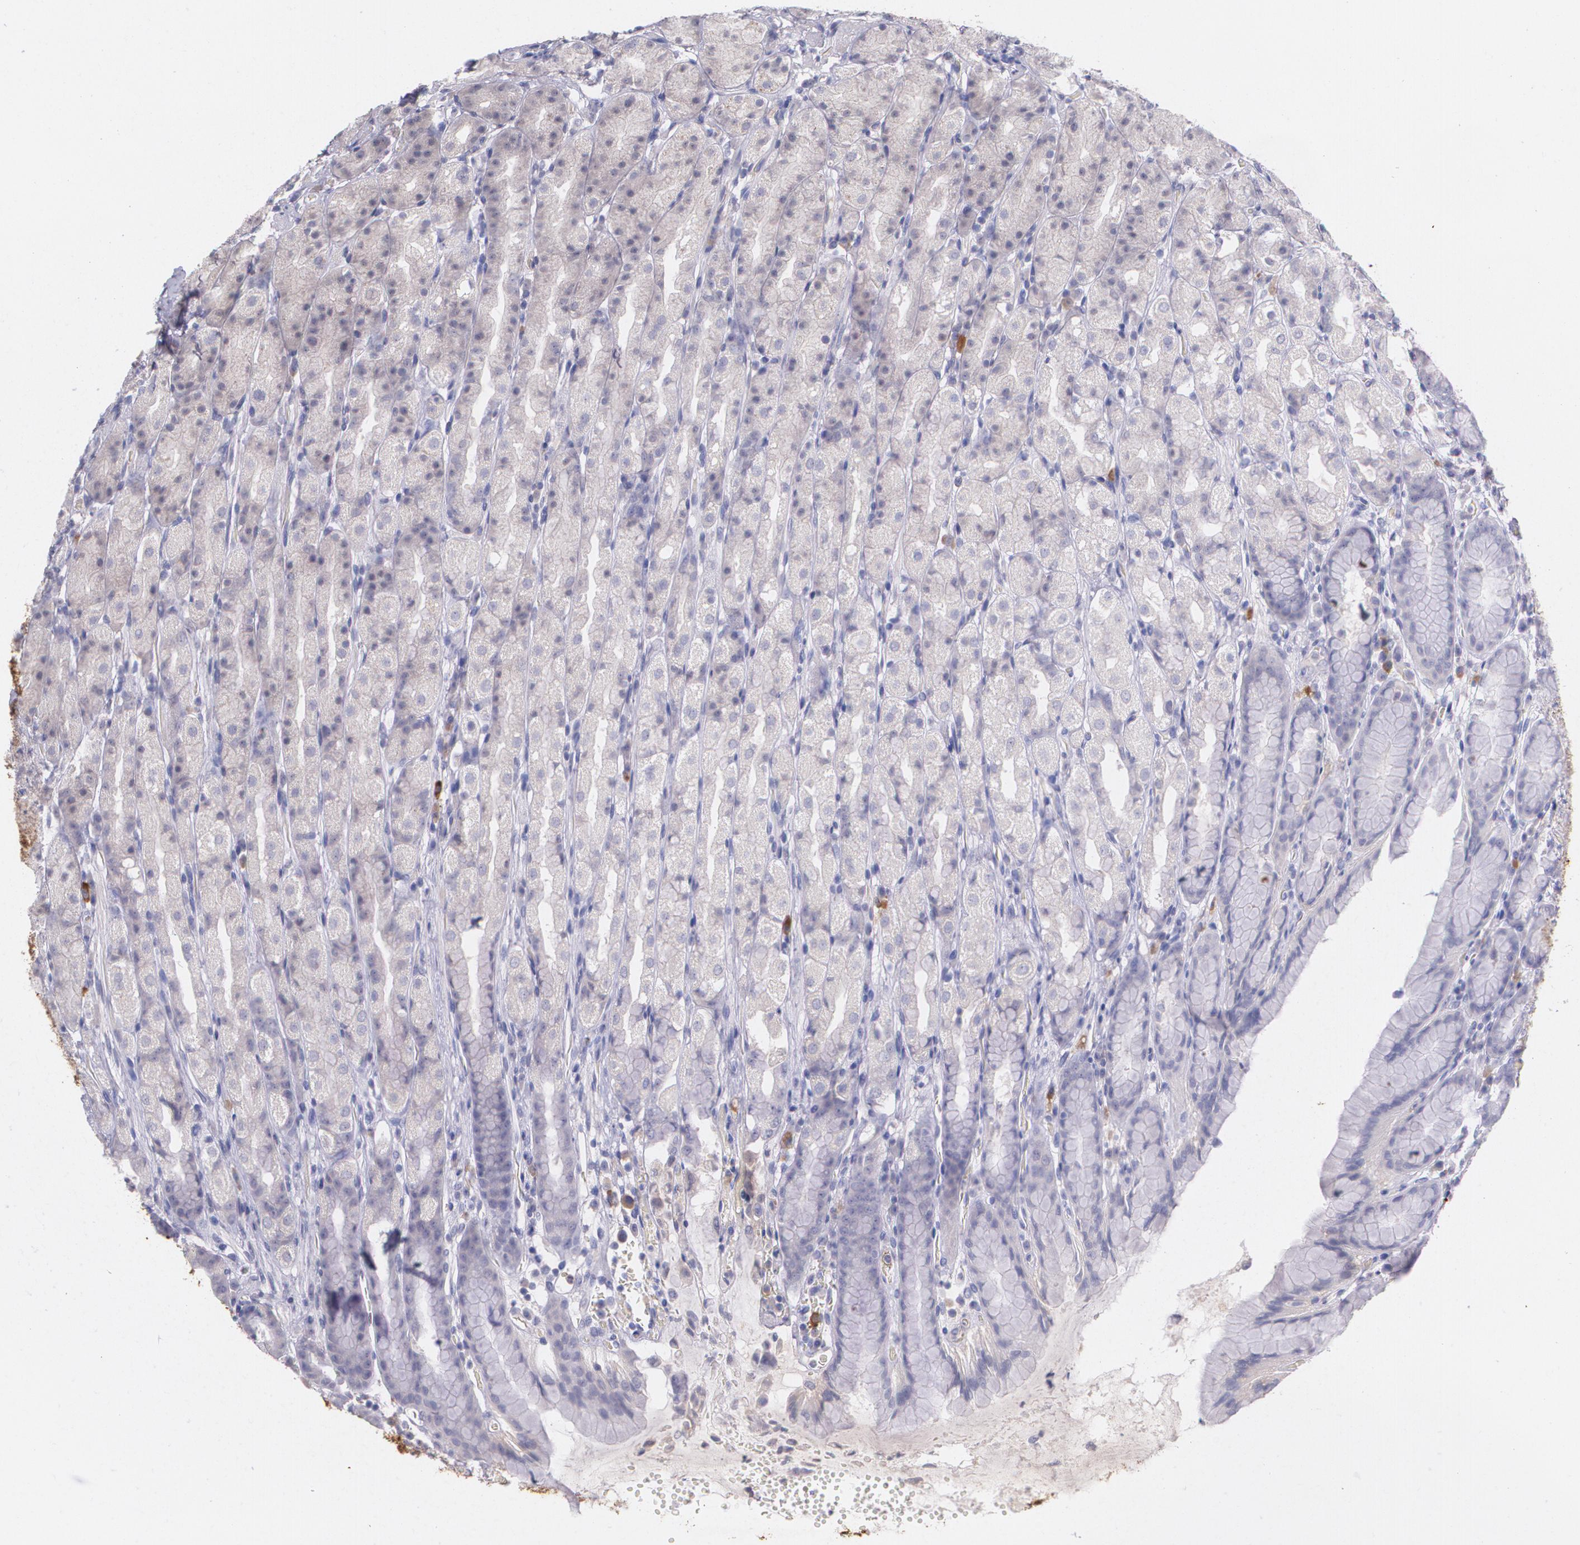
{"staining": {"intensity": "strong", "quantity": "25%-75%", "location": "cytoplasmic/membranous"}, "tissue": "stomach", "cell_type": "Glandular cells", "image_type": "normal", "snomed": [{"axis": "morphology", "description": "Normal tissue, NOS"}, {"axis": "topography", "description": "Stomach, upper"}], "caption": "Immunohistochemistry (IHC) (DAB (3,3'-diaminobenzidine)) staining of normal human stomach displays strong cytoplasmic/membranous protein positivity in approximately 25%-75% of glandular cells.", "gene": "TM4SF1", "patient": {"sex": "male", "age": 68}}